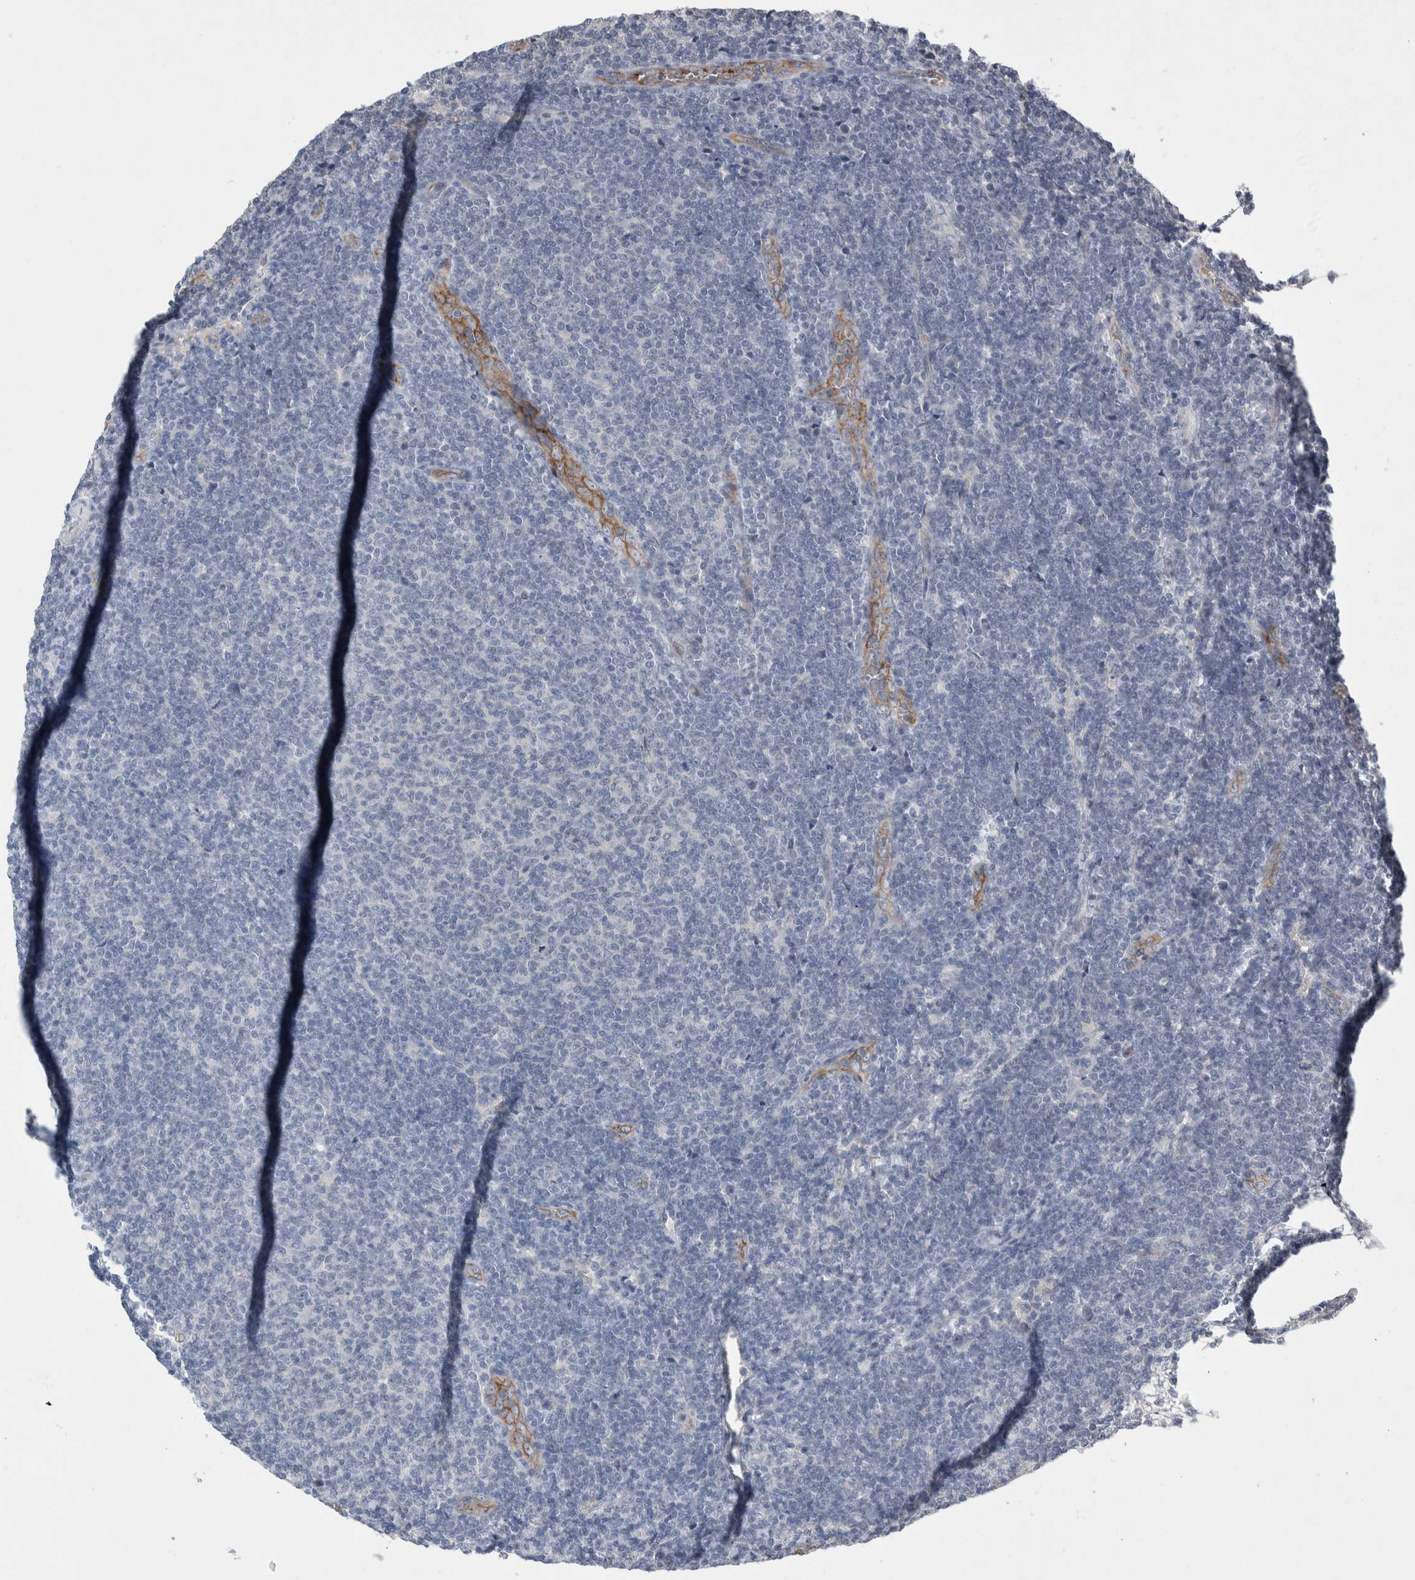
{"staining": {"intensity": "negative", "quantity": "none", "location": "none"}, "tissue": "lymphoma", "cell_type": "Tumor cells", "image_type": "cancer", "snomed": [{"axis": "morphology", "description": "Malignant lymphoma, non-Hodgkin's type, Low grade"}, {"axis": "topography", "description": "Lymph node"}], "caption": "IHC of human lymphoma displays no staining in tumor cells. The staining was performed using DAB (3,3'-diaminobenzidine) to visualize the protein expression in brown, while the nuclei were stained in blue with hematoxylin (Magnification: 20x).", "gene": "CEP131", "patient": {"sex": "male", "age": 66}}